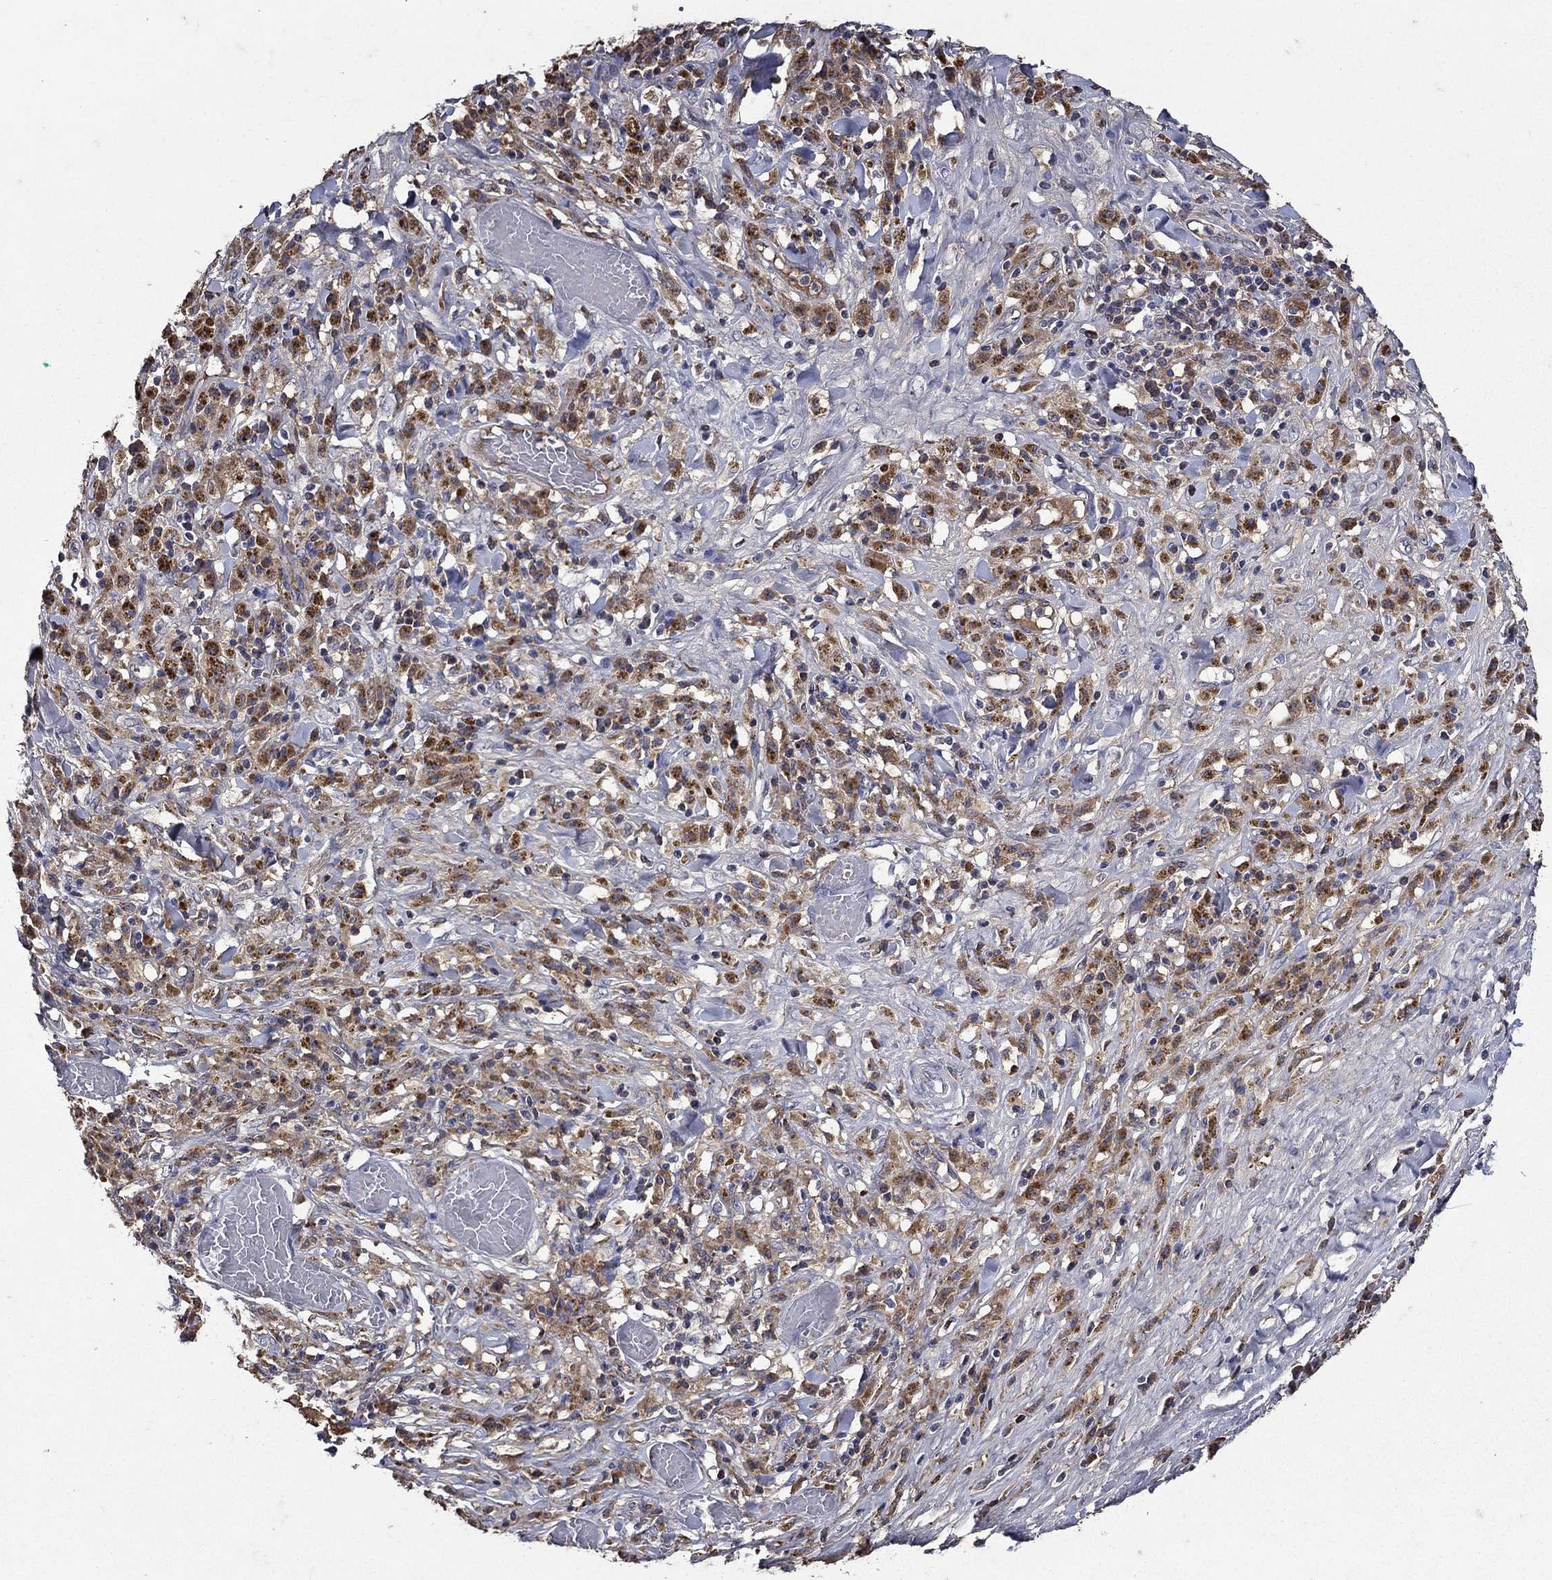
{"staining": {"intensity": "moderate", "quantity": "25%-75%", "location": "cytoplasmic/membranous"}, "tissue": "melanoma", "cell_type": "Tumor cells", "image_type": "cancer", "snomed": [{"axis": "morphology", "description": "Malignant melanoma, NOS"}, {"axis": "topography", "description": "Skin"}], "caption": "Immunohistochemical staining of melanoma reveals medium levels of moderate cytoplasmic/membranous protein positivity in approximately 25%-75% of tumor cells. Nuclei are stained in blue.", "gene": "NPC2", "patient": {"sex": "female", "age": 91}}